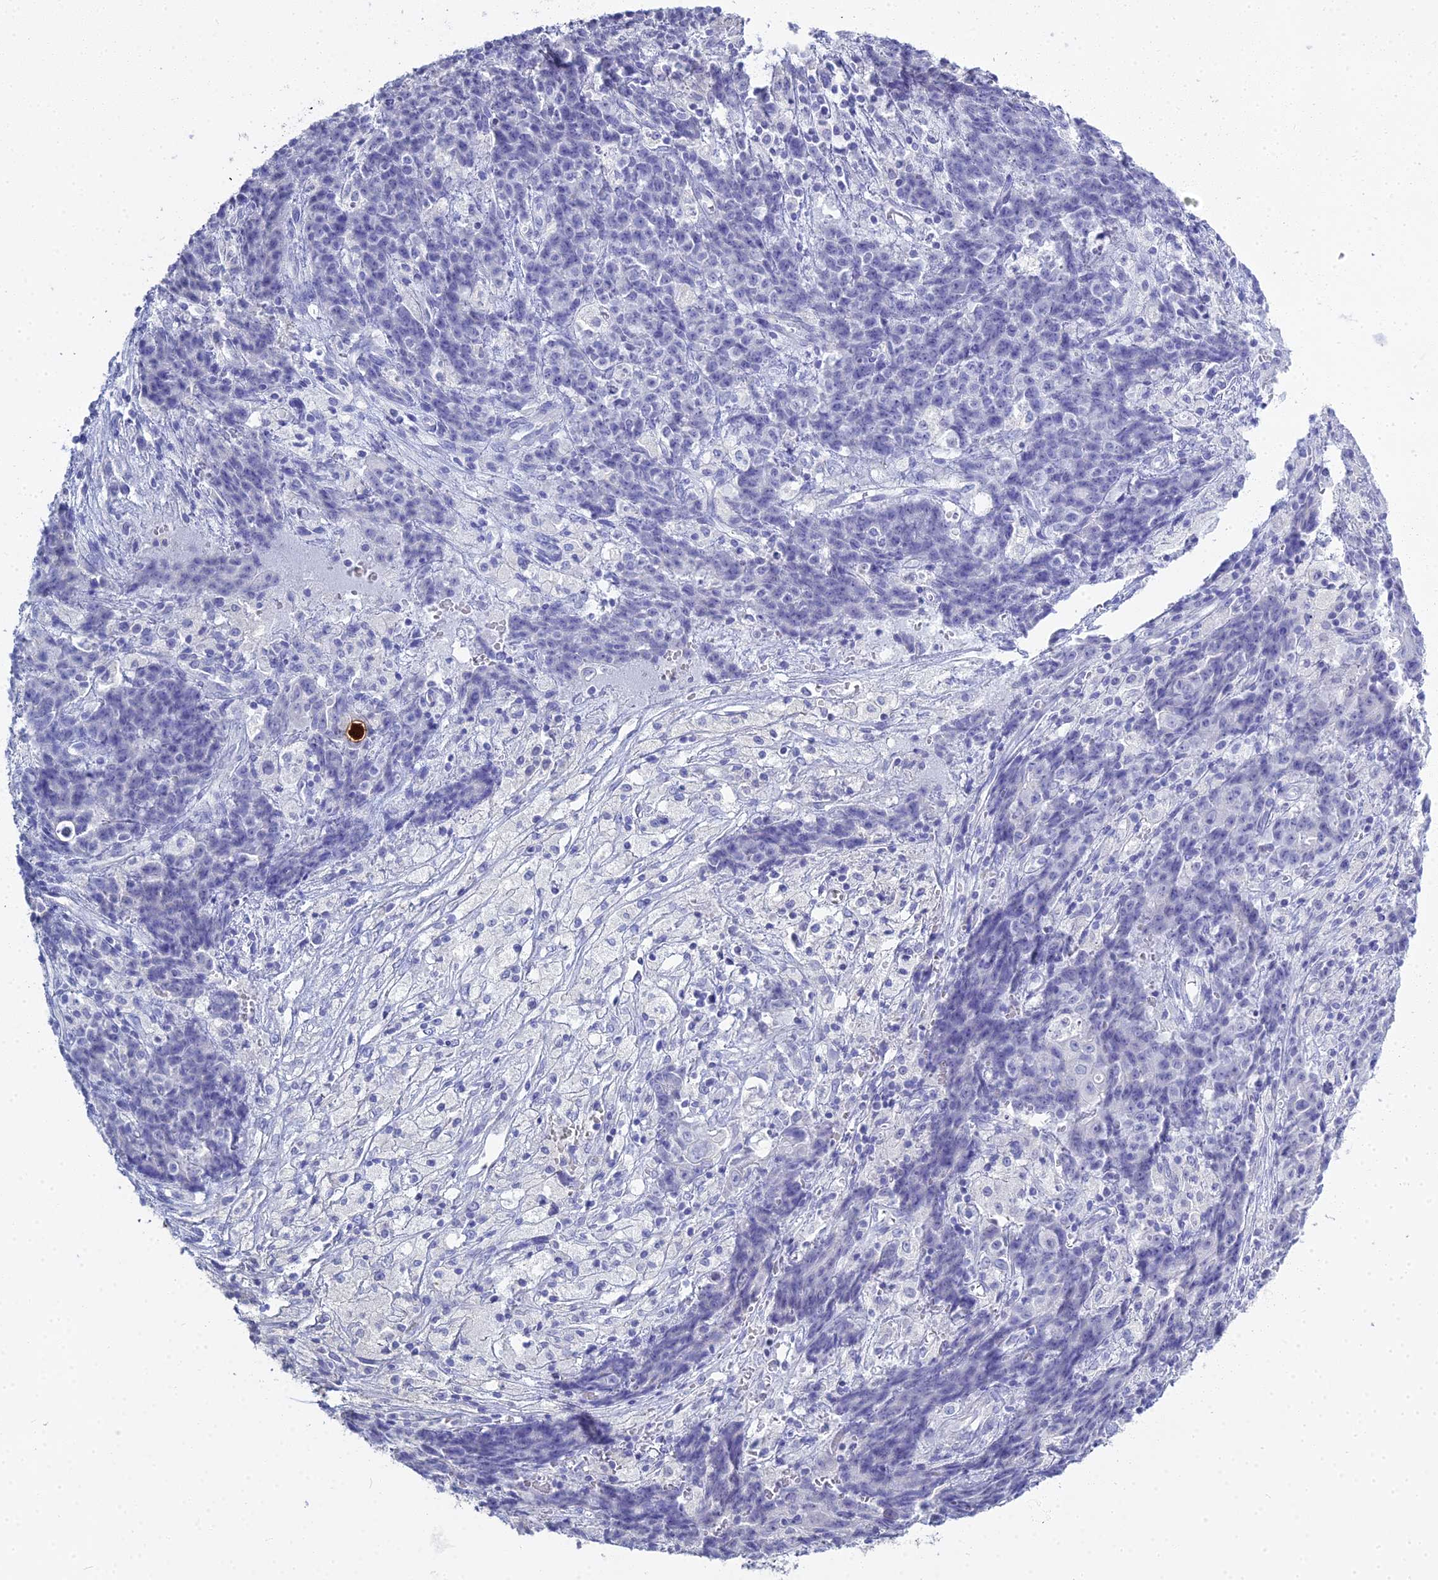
{"staining": {"intensity": "negative", "quantity": "none", "location": "none"}, "tissue": "ovarian cancer", "cell_type": "Tumor cells", "image_type": "cancer", "snomed": [{"axis": "morphology", "description": "Carcinoma, endometroid"}, {"axis": "topography", "description": "Ovary"}], "caption": "Tumor cells show no significant positivity in ovarian cancer (endometroid carcinoma).", "gene": "S100A7", "patient": {"sex": "female", "age": 42}}